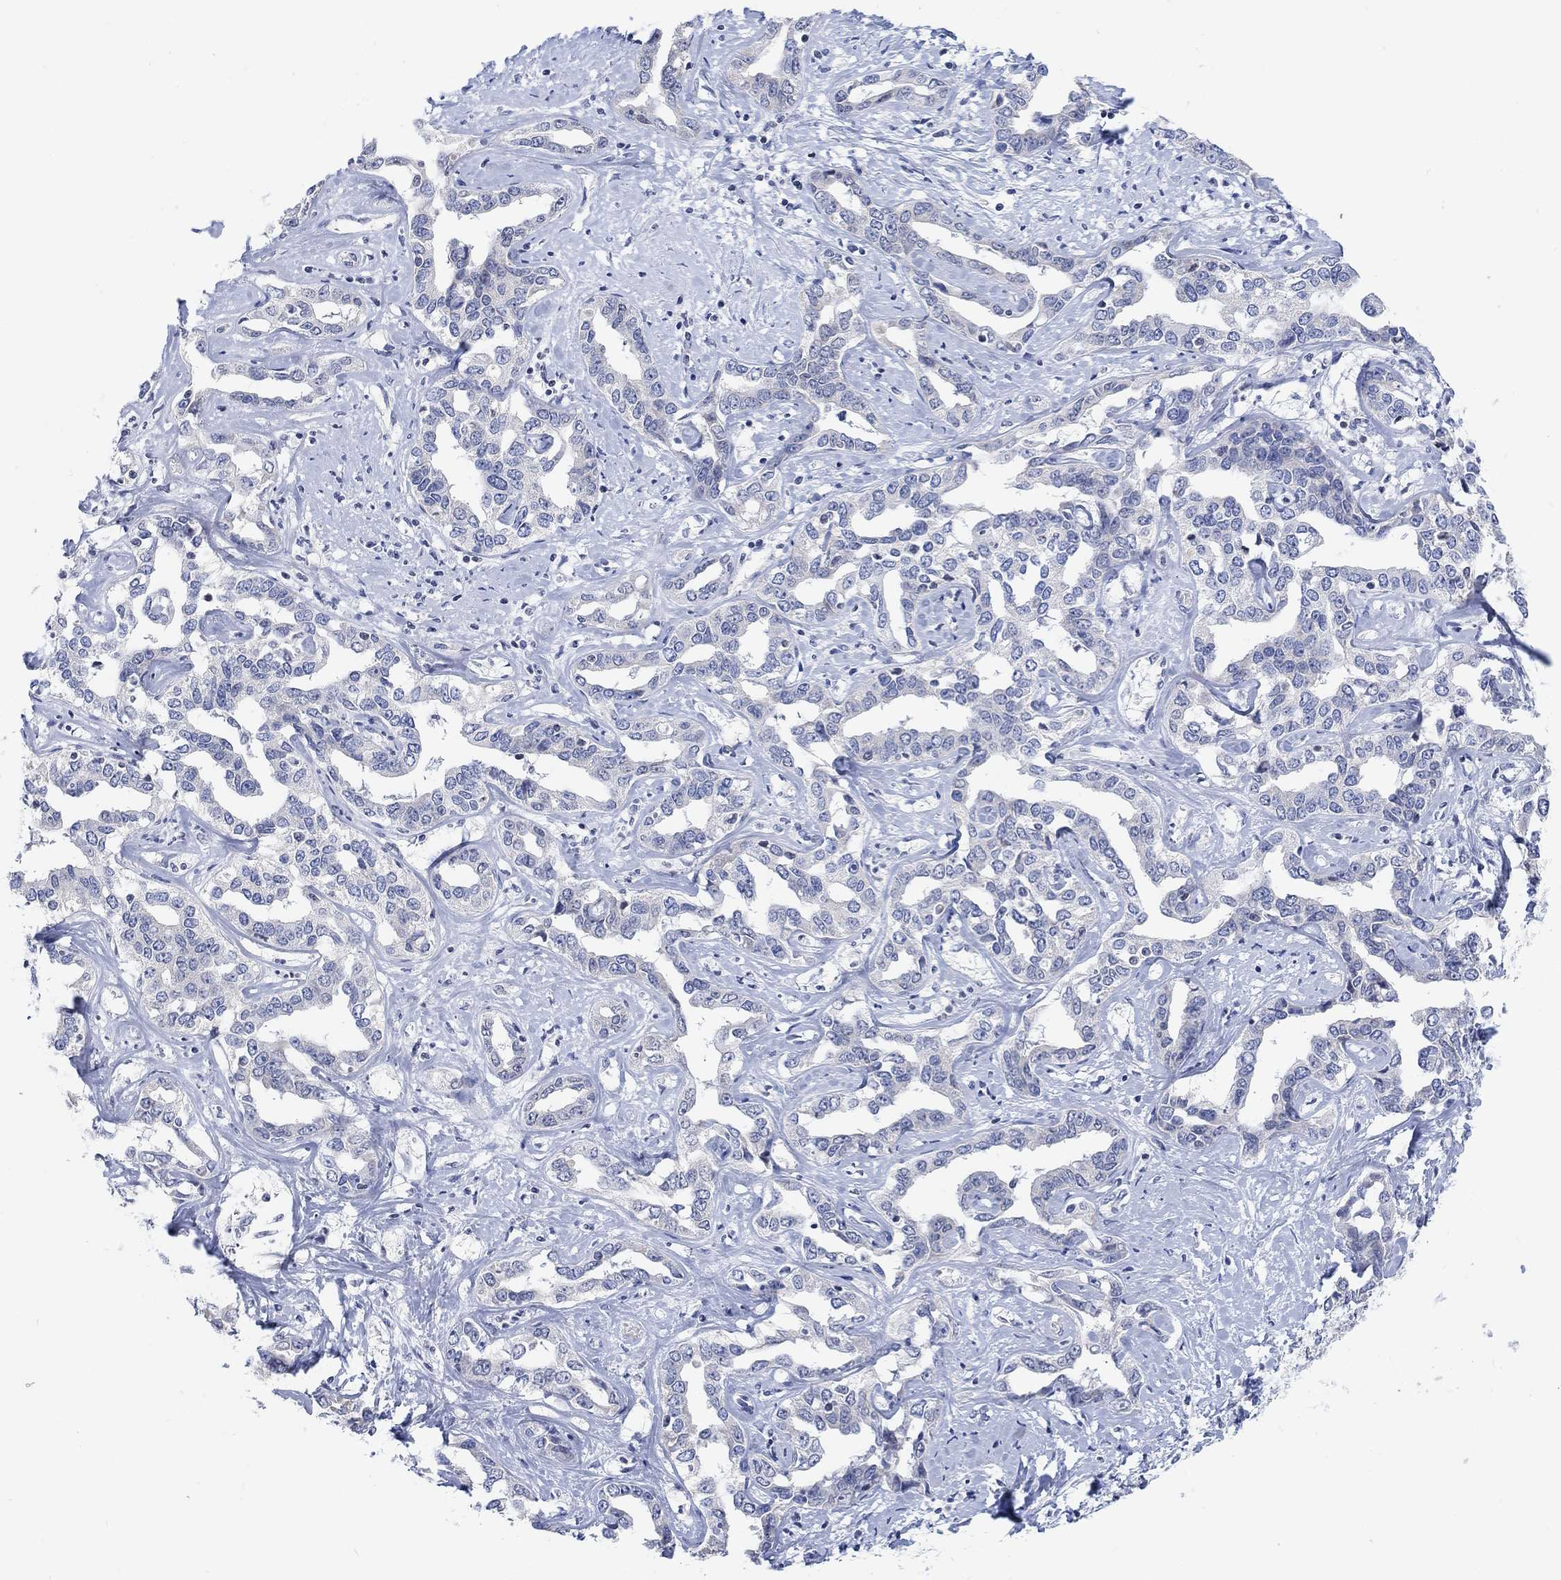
{"staining": {"intensity": "negative", "quantity": "none", "location": "none"}, "tissue": "liver cancer", "cell_type": "Tumor cells", "image_type": "cancer", "snomed": [{"axis": "morphology", "description": "Cholangiocarcinoma"}, {"axis": "topography", "description": "Liver"}], "caption": "Human liver cancer (cholangiocarcinoma) stained for a protein using immunohistochemistry (IHC) shows no expression in tumor cells.", "gene": "ATP6V1E2", "patient": {"sex": "male", "age": 59}}